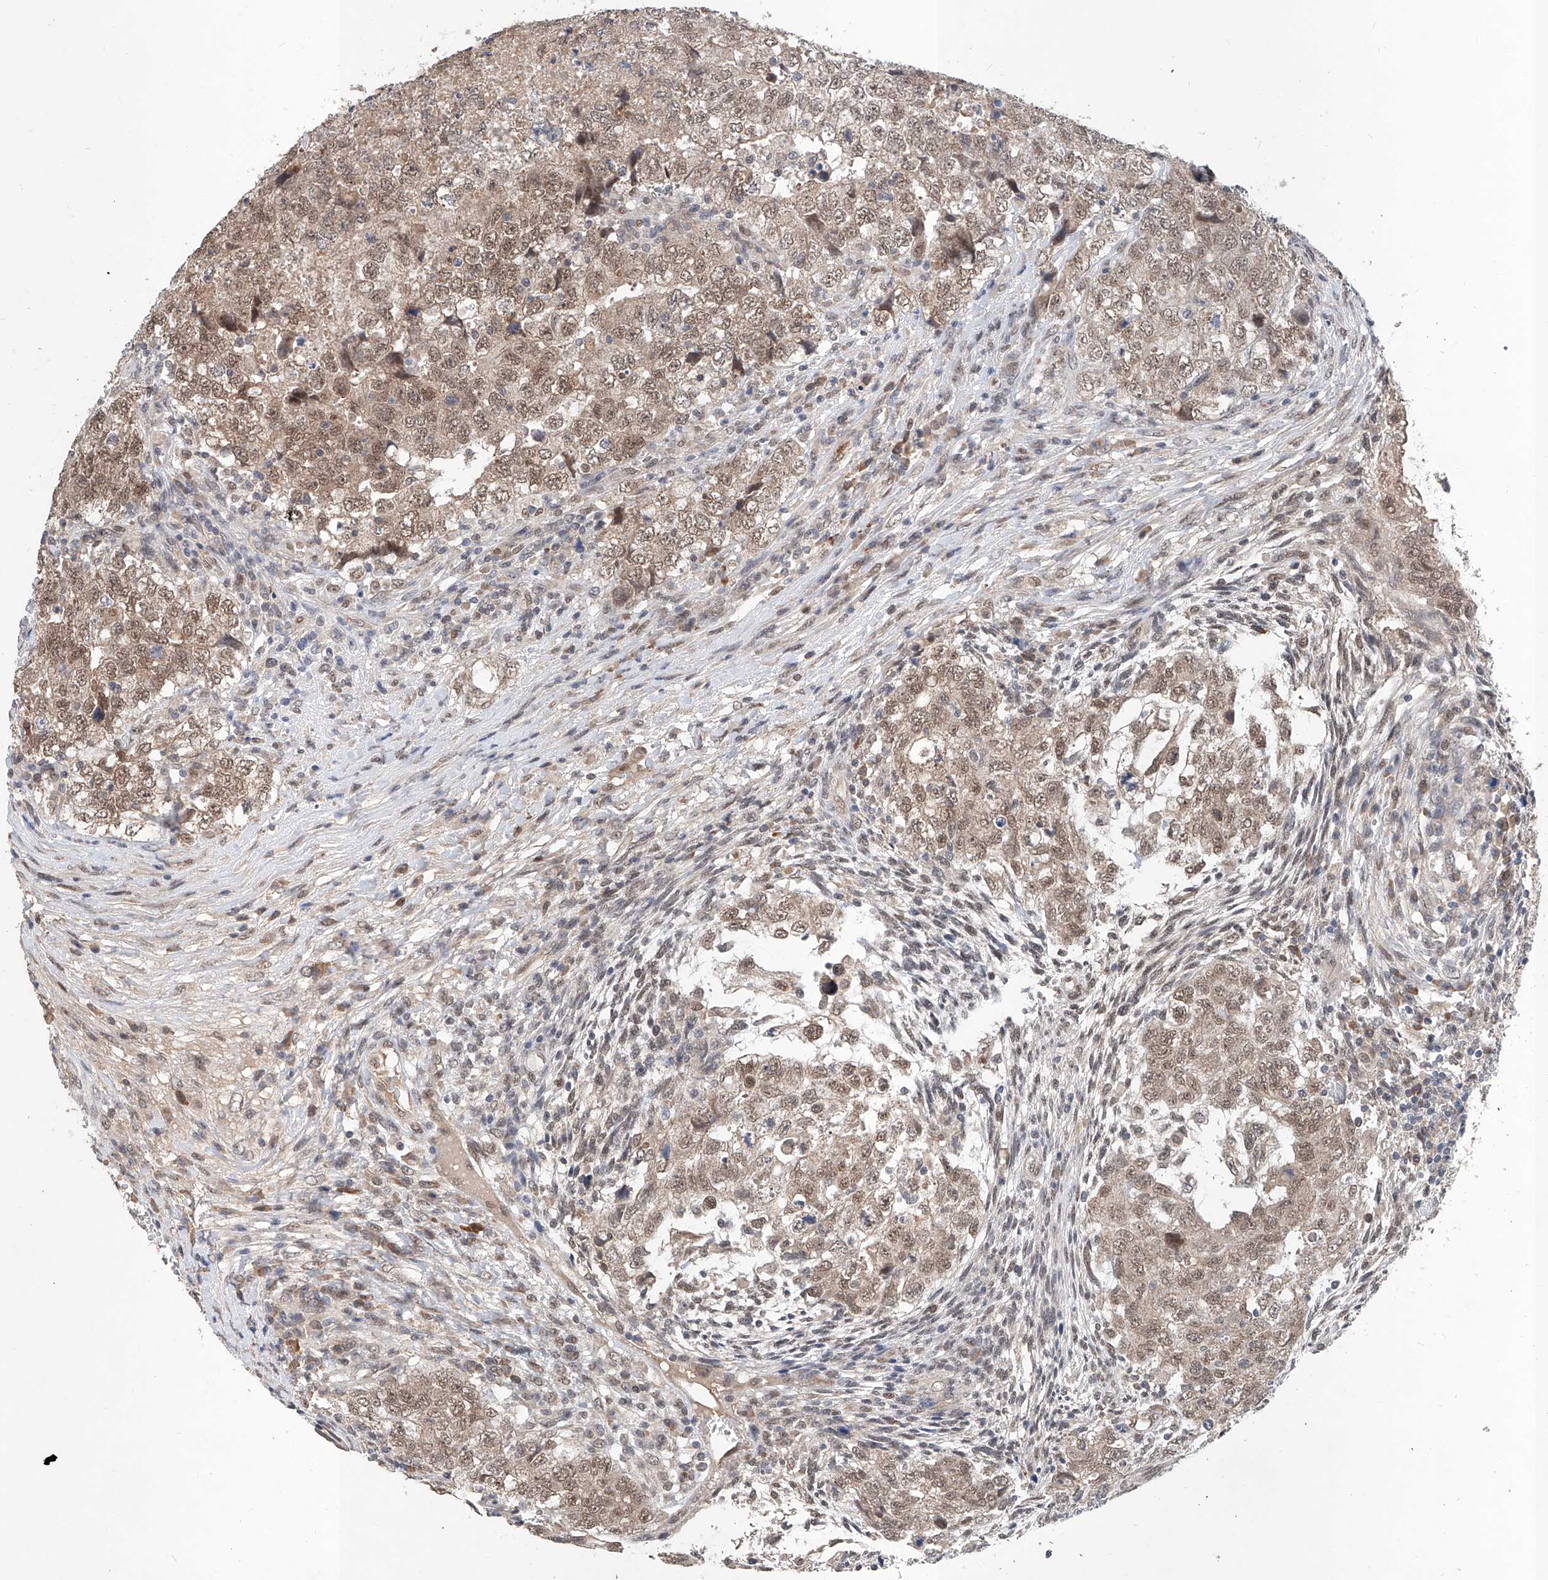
{"staining": {"intensity": "weak", "quantity": ">75%", "location": "nuclear"}, "tissue": "testis cancer", "cell_type": "Tumor cells", "image_type": "cancer", "snomed": [{"axis": "morphology", "description": "Carcinoma, Embryonal, NOS"}, {"axis": "topography", "description": "Testis"}], "caption": "Embryonal carcinoma (testis) stained with a protein marker displays weak staining in tumor cells.", "gene": "CARMIL3", "patient": {"sex": "male", "age": 37}}